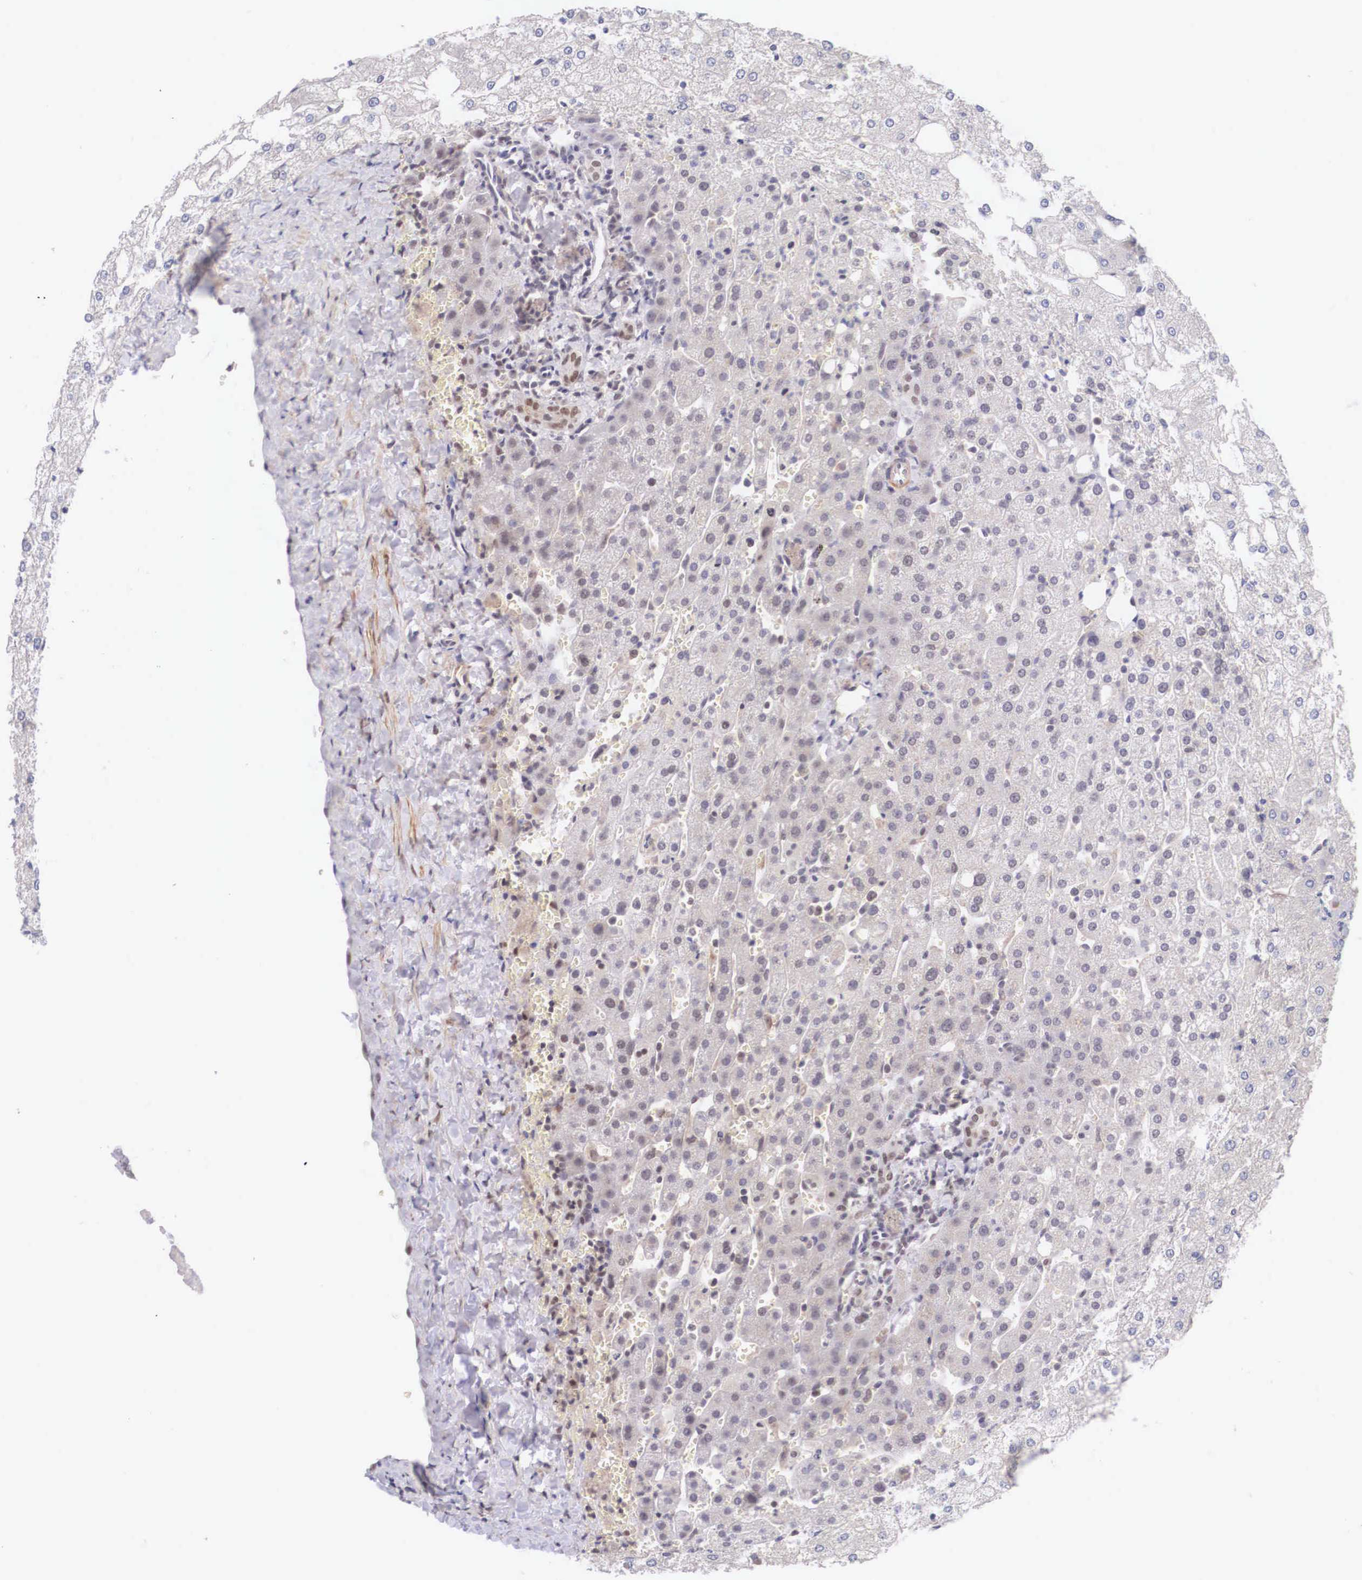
{"staining": {"intensity": "negative", "quantity": "none", "location": "none"}, "tissue": "liver", "cell_type": "Cholangiocytes", "image_type": "normal", "snomed": [{"axis": "morphology", "description": "Normal tissue, NOS"}, {"axis": "morphology", "description": "Adenocarcinoma, metastatic, NOS"}, {"axis": "topography", "description": "Liver"}], "caption": "Immunohistochemistry of benign human liver displays no positivity in cholangiocytes. (DAB immunohistochemistry, high magnification).", "gene": "ZNF275", "patient": {"sex": "male", "age": 38}}